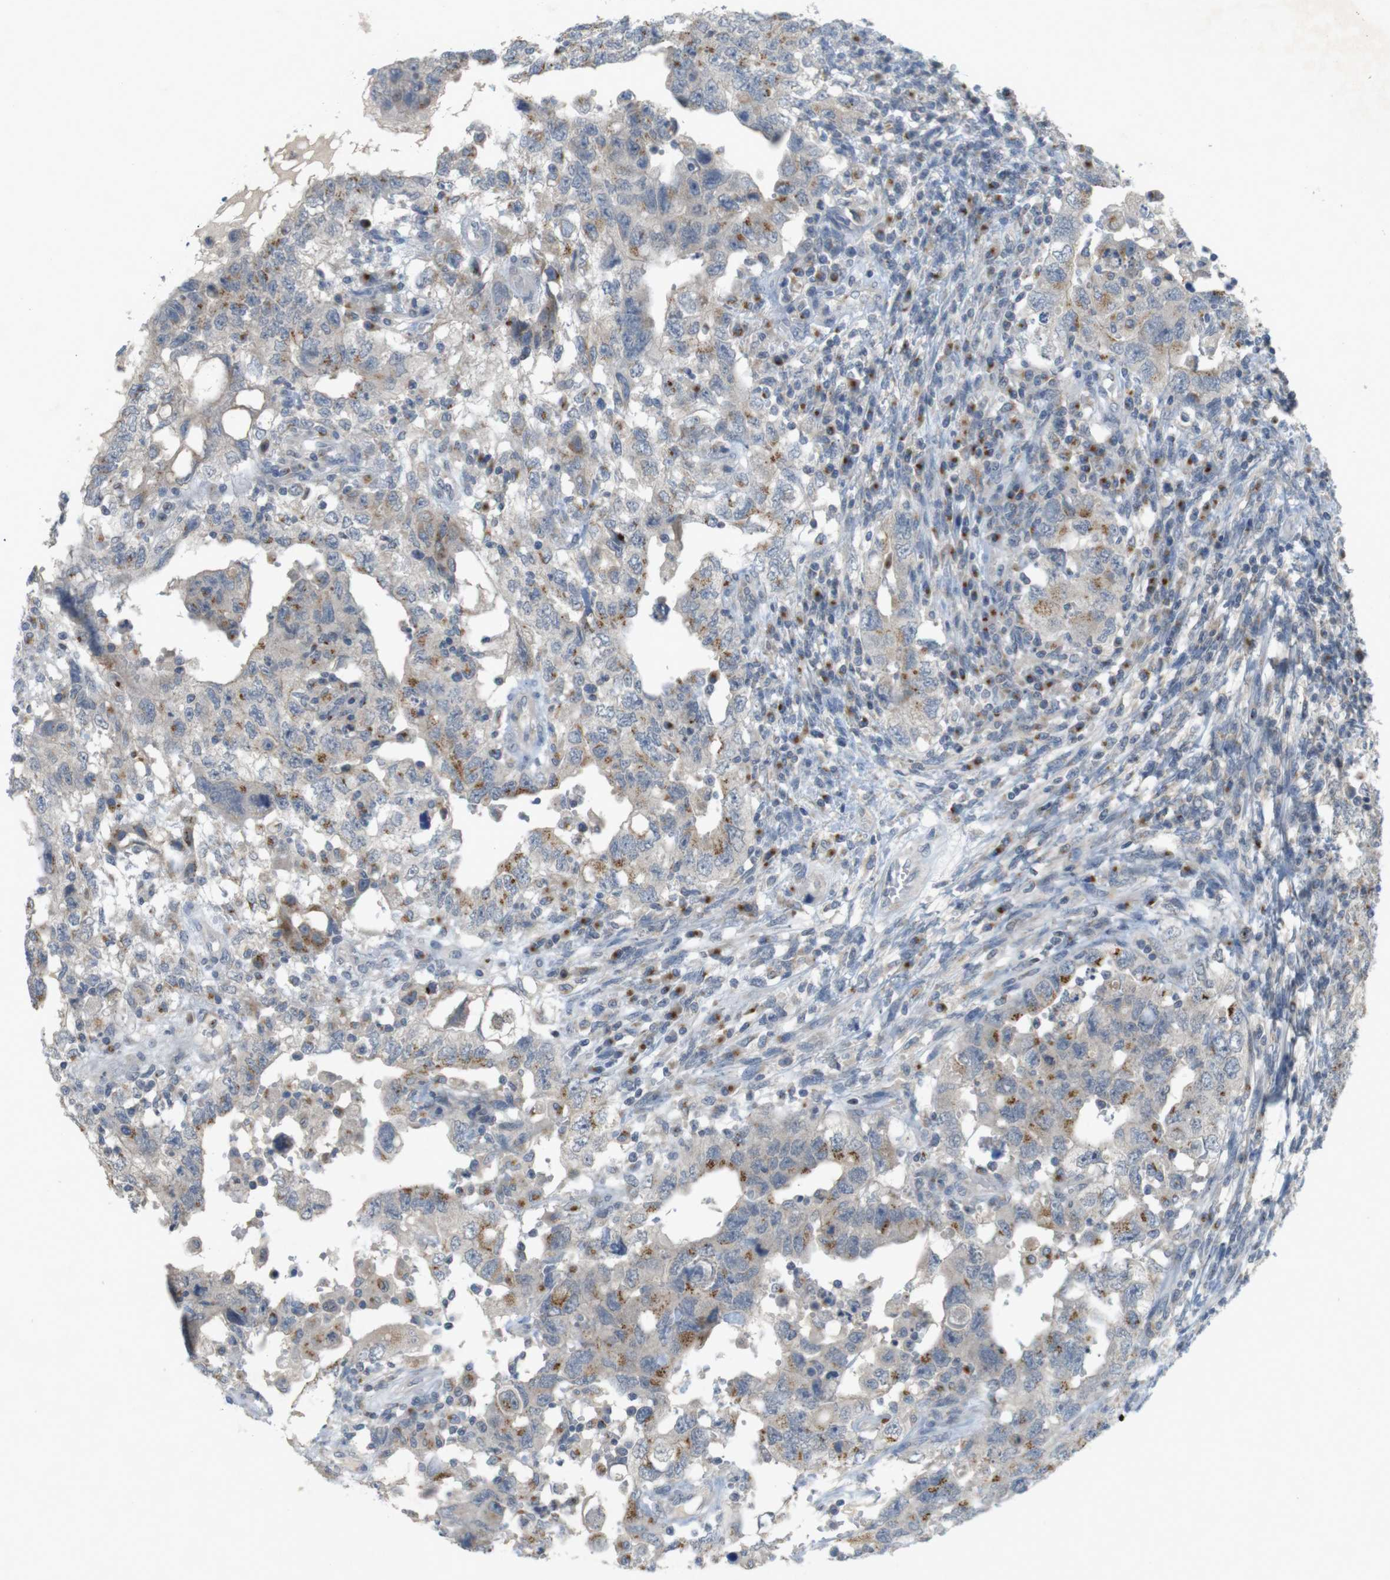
{"staining": {"intensity": "moderate", "quantity": "25%-75%", "location": "cytoplasmic/membranous"}, "tissue": "testis cancer", "cell_type": "Tumor cells", "image_type": "cancer", "snomed": [{"axis": "morphology", "description": "Carcinoma, Embryonal, NOS"}, {"axis": "topography", "description": "Testis"}], "caption": "Protein expression analysis of human testis embryonal carcinoma reveals moderate cytoplasmic/membranous positivity in approximately 25%-75% of tumor cells. (DAB (3,3'-diaminobenzidine) = brown stain, brightfield microscopy at high magnification).", "gene": "YIPF3", "patient": {"sex": "male", "age": 26}}